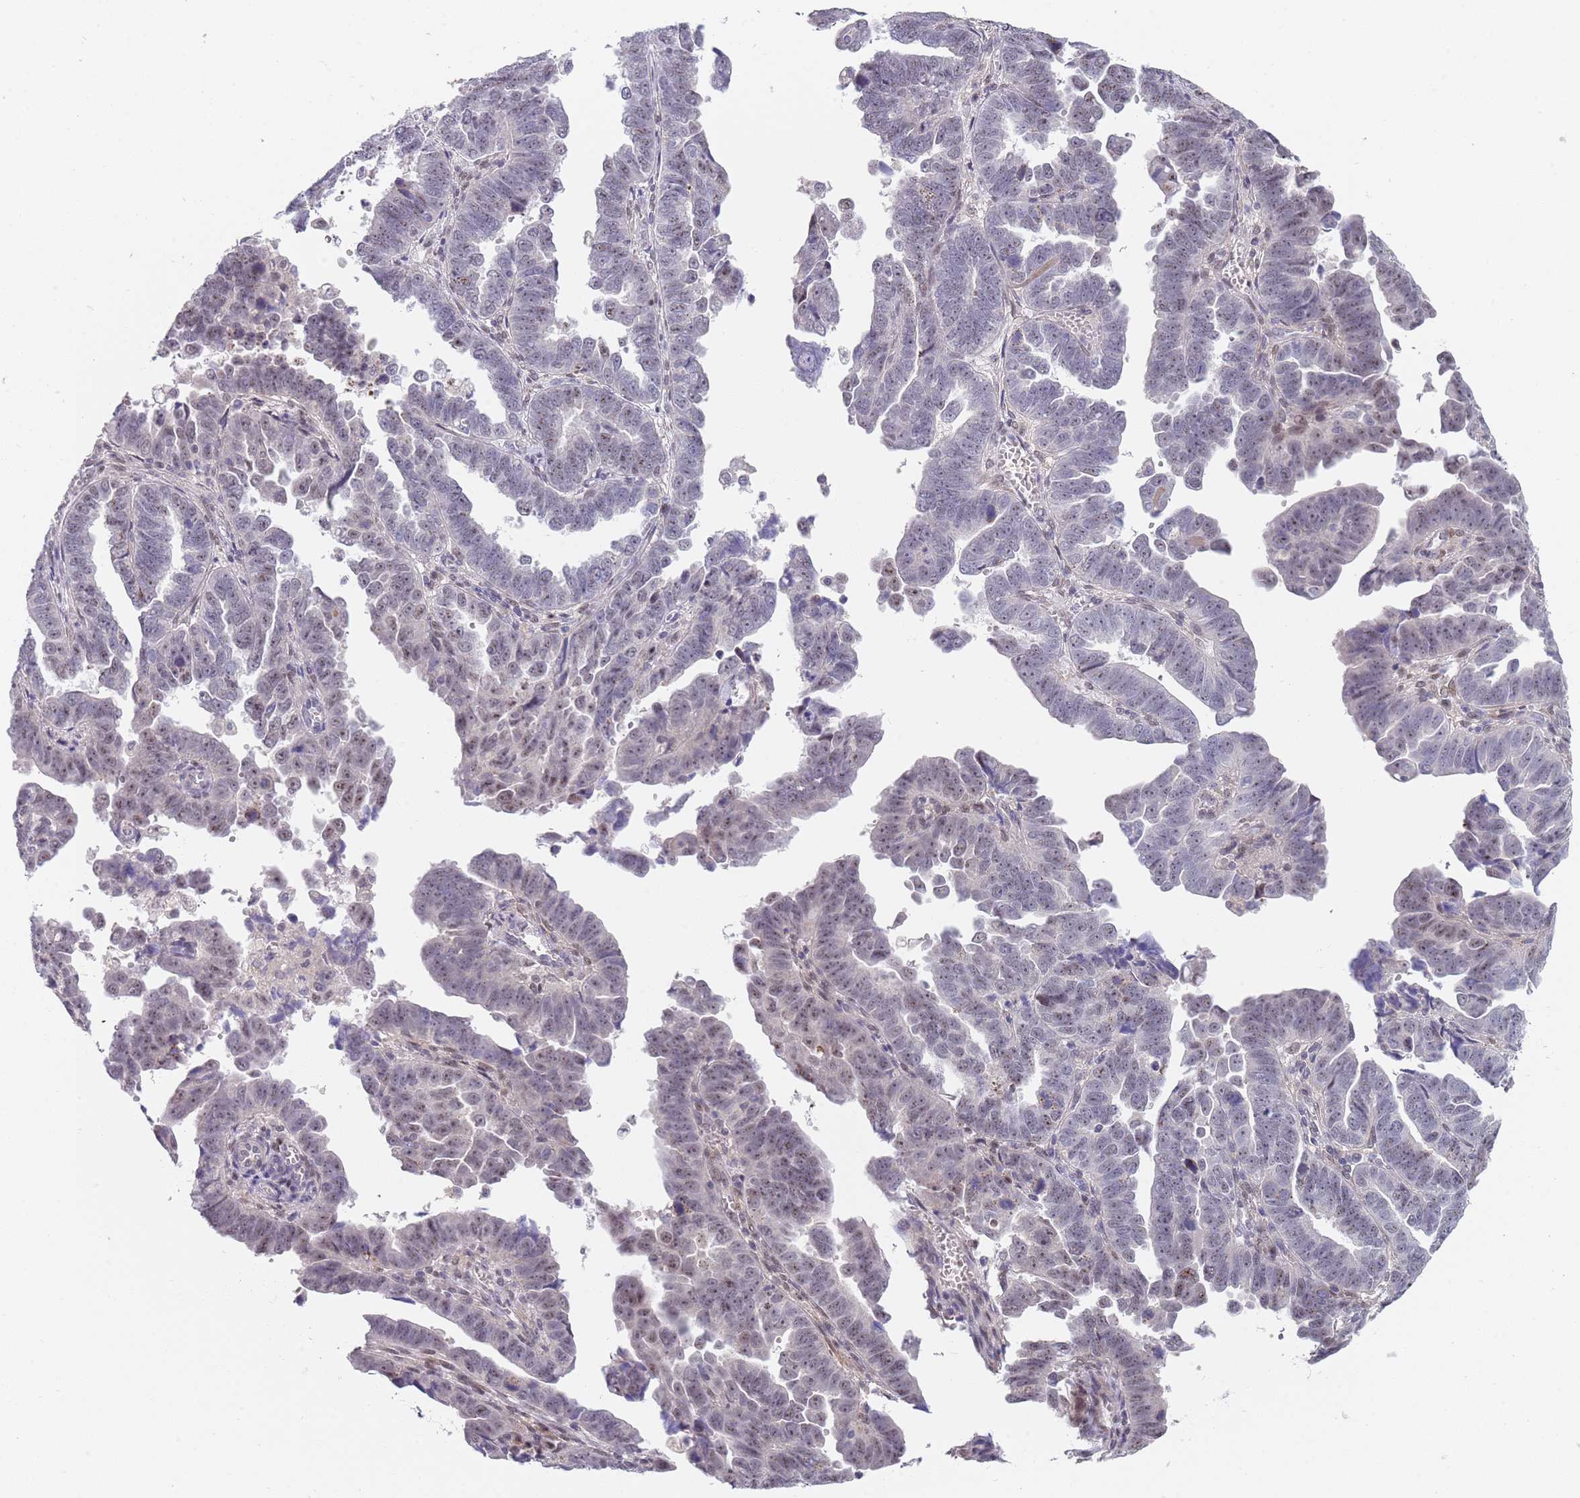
{"staining": {"intensity": "negative", "quantity": "none", "location": "none"}, "tissue": "endometrial cancer", "cell_type": "Tumor cells", "image_type": "cancer", "snomed": [{"axis": "morphology", "description": "Adenocarcinoma, NOS"}, {"axis": "topography", "description": "Endometrium"}], "caption": "A high-resolution histopathology image shows immunohistochemistry (IHC) staining of adenocarcinoma (endometrial), which demonstrates no significant staining in tumor cells.", "gene": "PLCL2", "patient": {"sex": "female", "age": 75}}